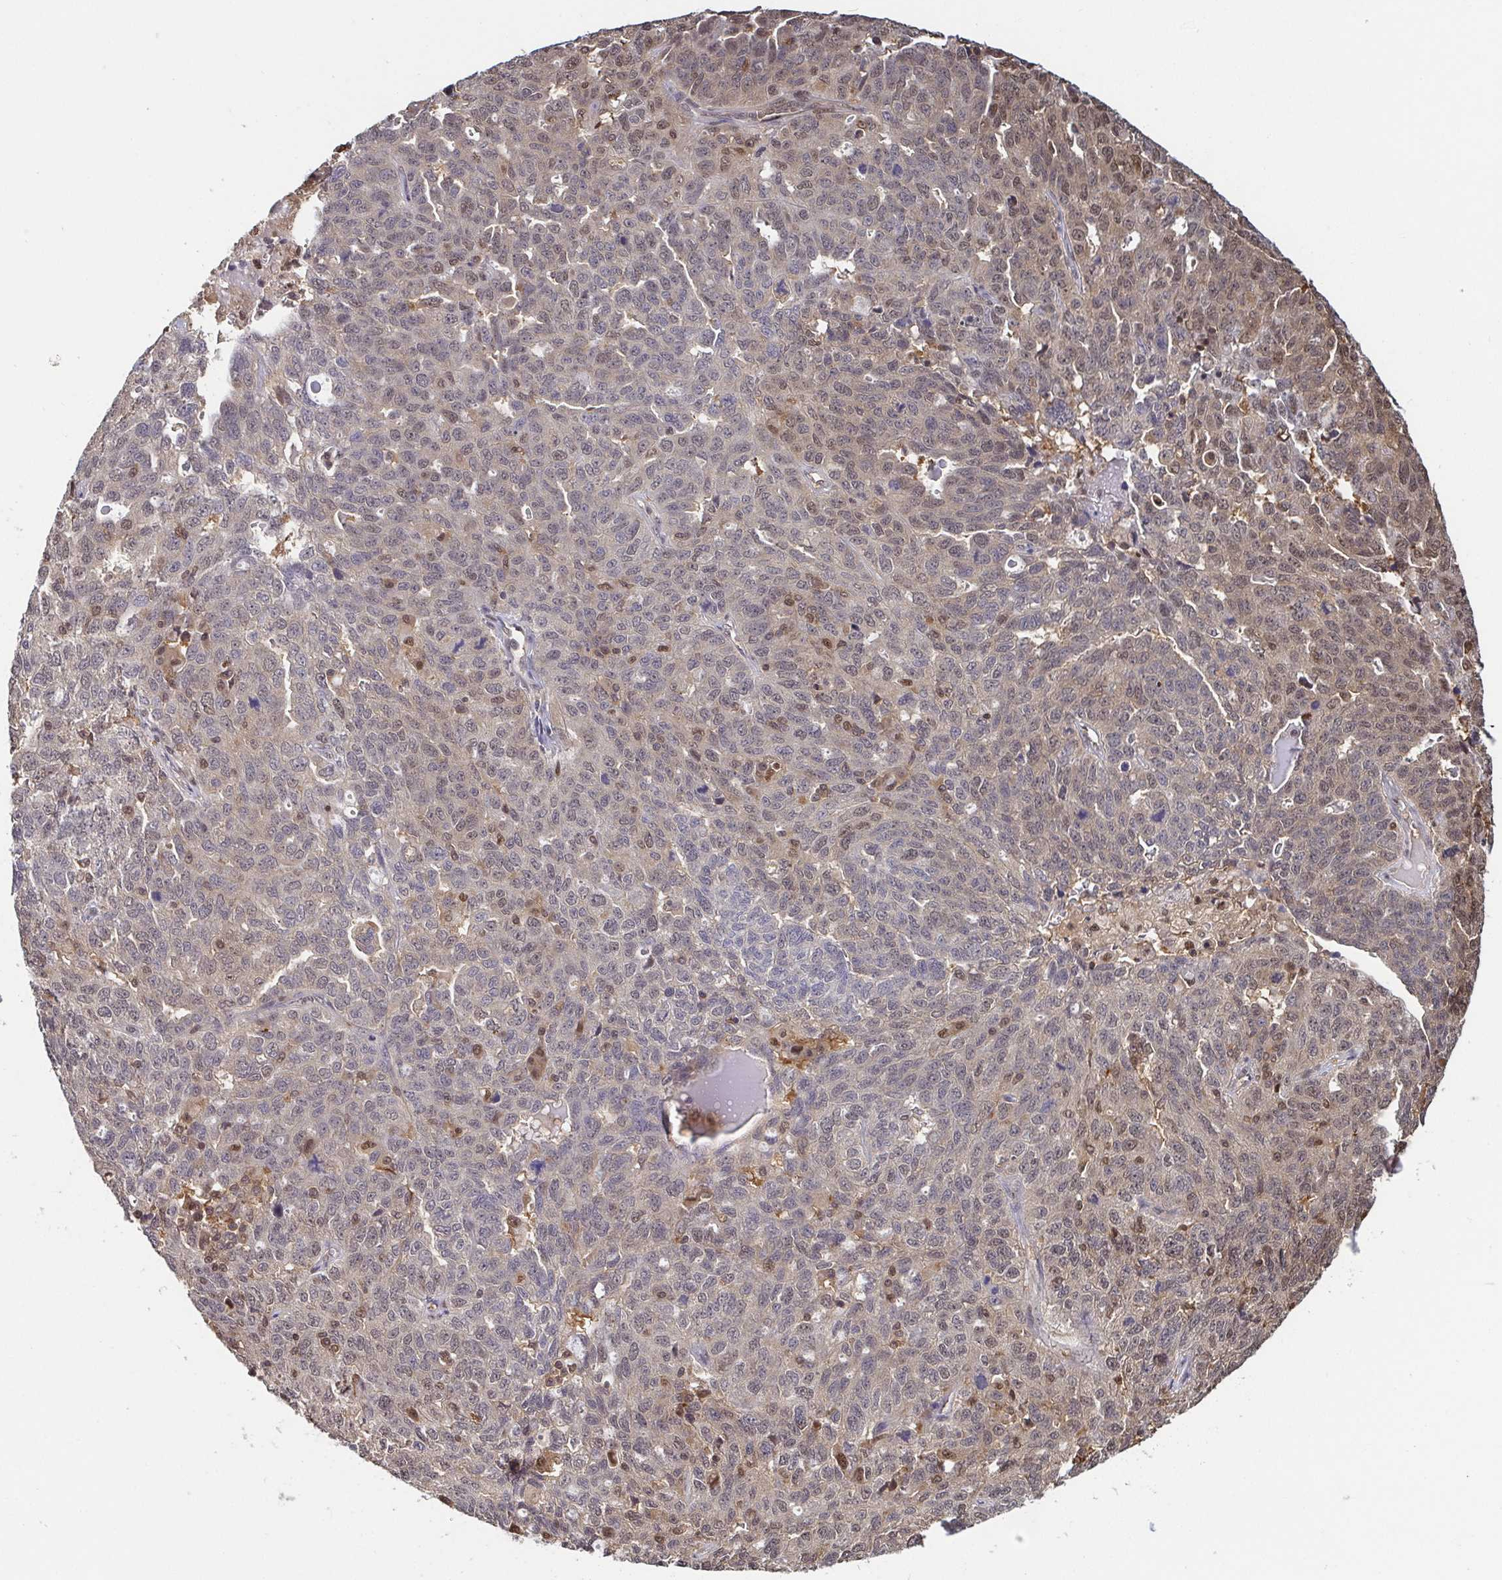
{"staining": {"intensity": "weak", "quantity": ">75%", "location": "cytoplasmic/membranous,nuclear"}, "tissue": "ovarian cancer", "cell_type": "Tumor cells", "image_type": "cancer", "snomed": [{"axis": "morphology", "description": "Cystadenocarcinoma, serous, NOS"}, {"axis": "topography", "description": "Ovary"}], "caption": "Brown immunohistochemical staining in ovarian cancer shows weak cytoplasmic/membranous and nuclear staining in approximately >75% of tumor cells.", "gene": "PSMB9", "patient": {"sex": "female", "age": 71}}